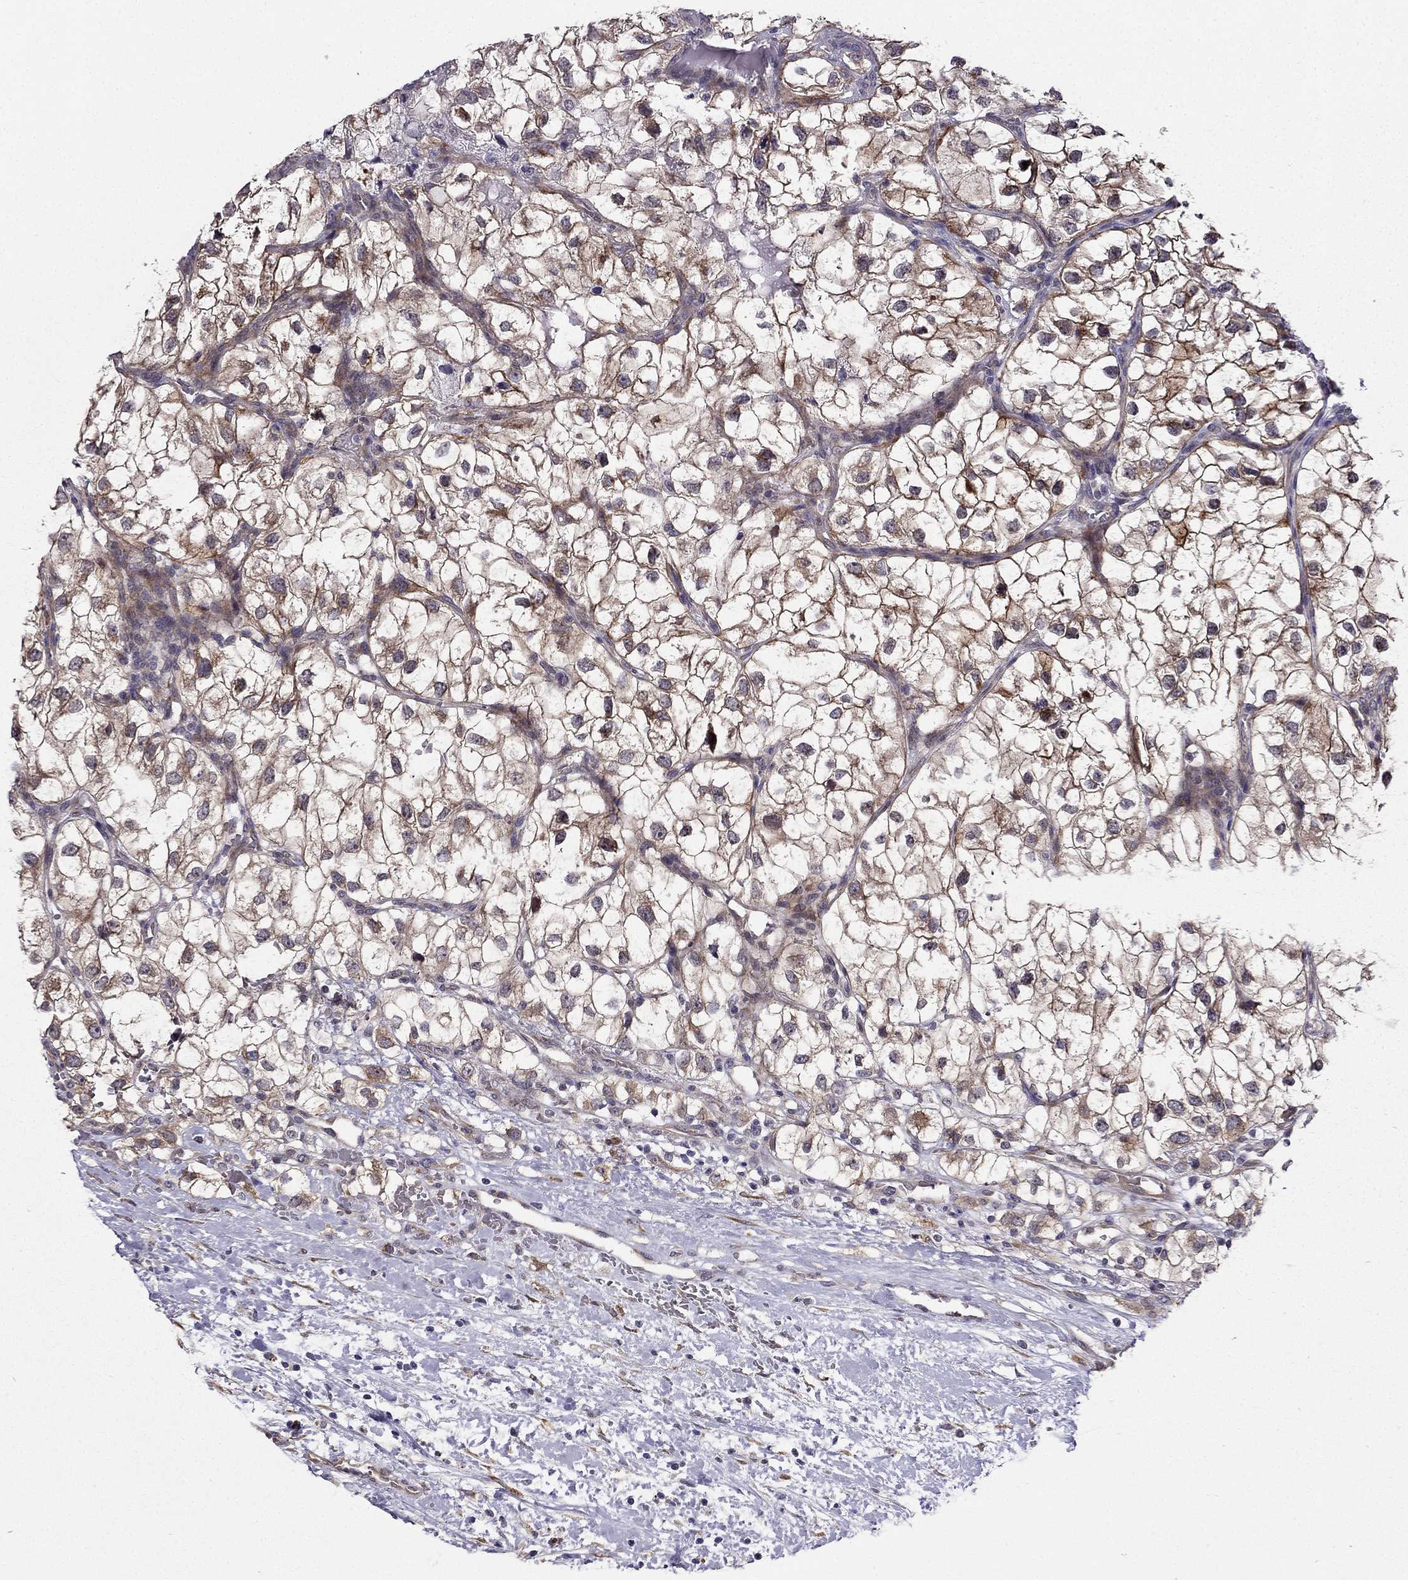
{"staining": {"intensity": "moderate", "quantity": "25%-75%", "location": "nuclear"}, "tissue": "renal cancer", "cell_type": "Tumor cells", "image_type": "cancer", "snomed": [{"axis": "morphology", "description": "Adenocarcinoma, NOS"}, {"axis": "topography", "description": "Kidney"}], "caption": "Renal cancer stained with IHC demonstrates moderate nuclear positivity in about 25%-75% of tumor cells. Ihc stains the protein of interest in brown and the nuclei are stained blue.", "gene": "ARHGEF28", "patient": {"sex": "male", "age": 59}}